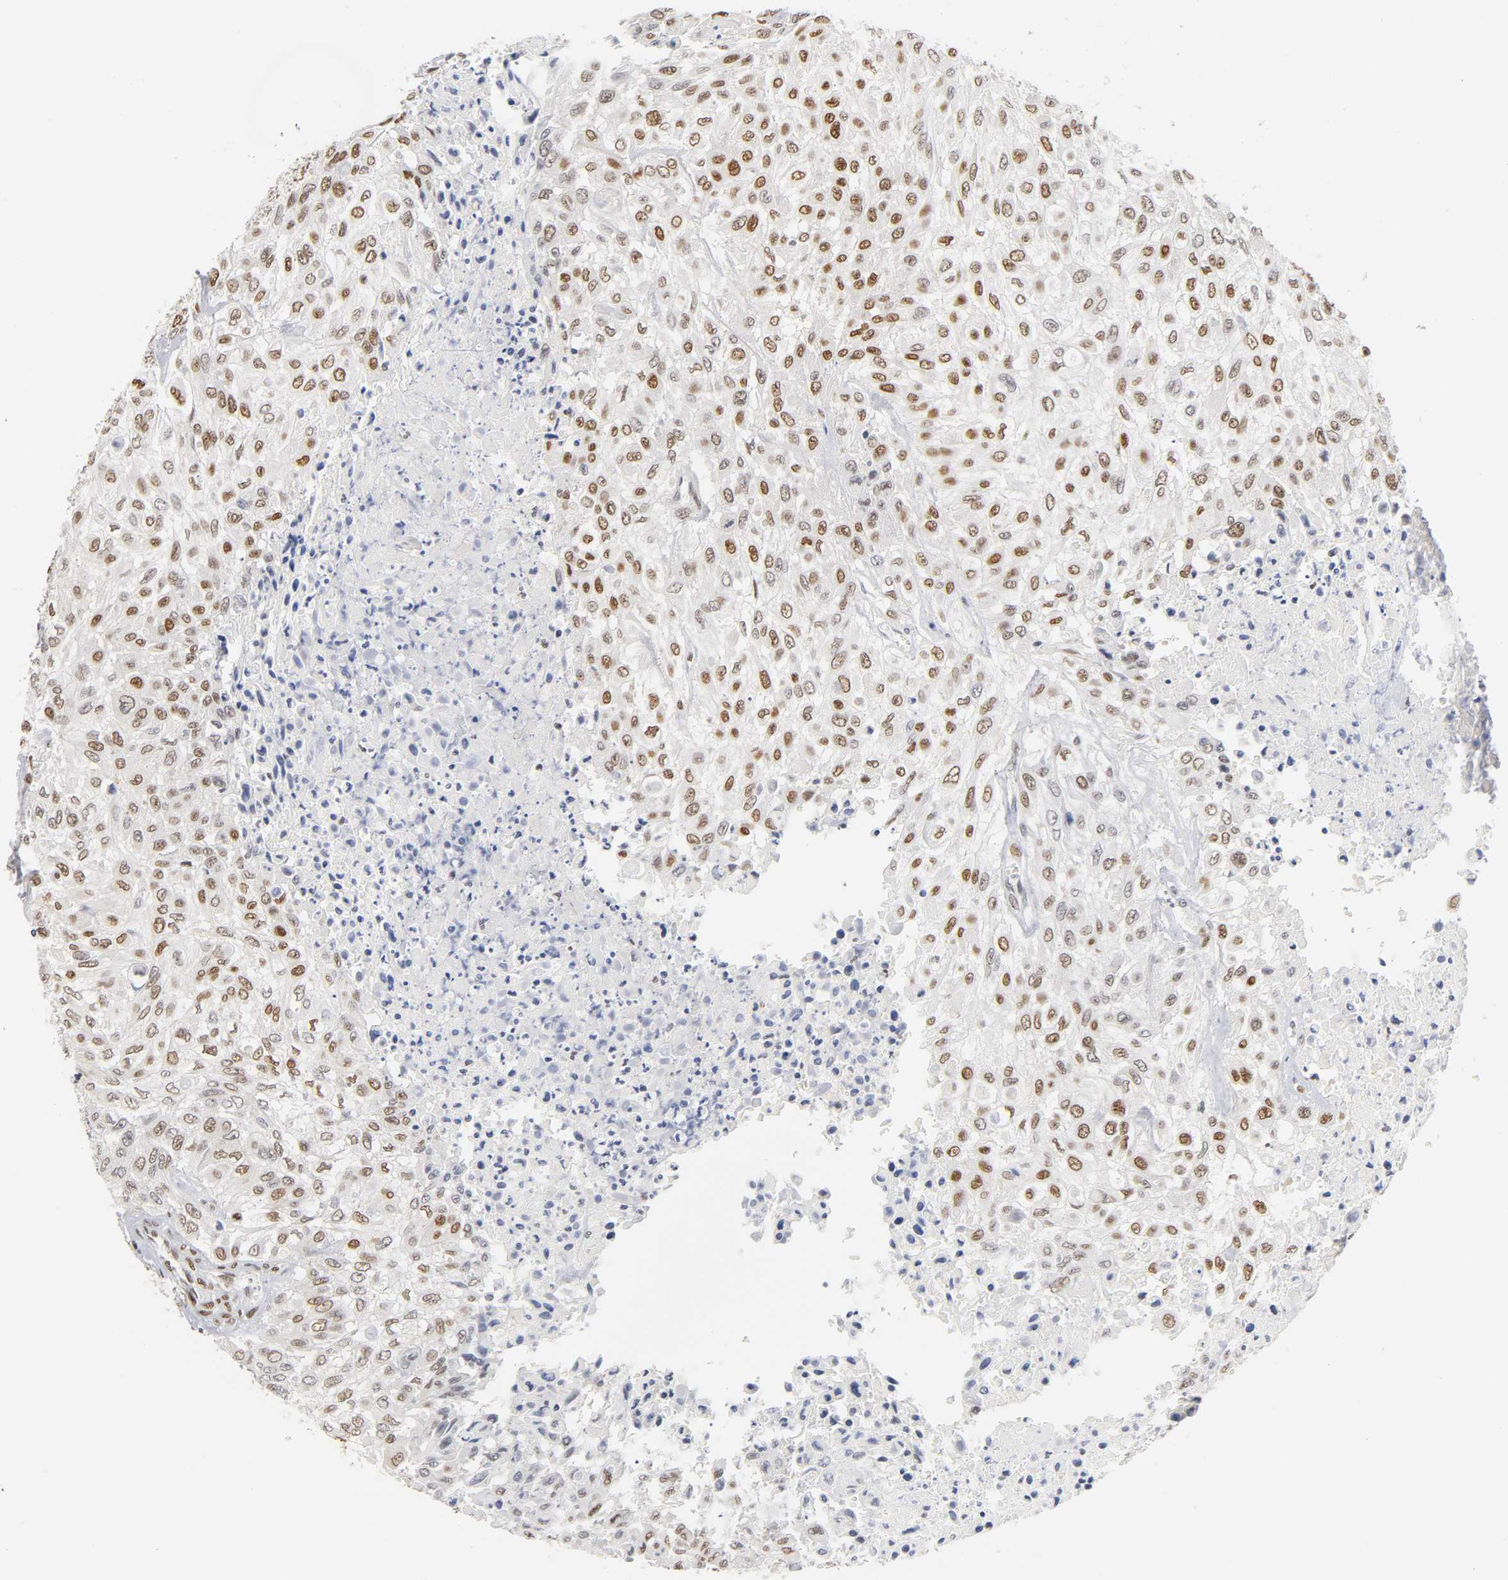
{"staining": {"intensity": "moderate", "quantity": ">75%", "location": "nuclear"}, "tissue": "urothelial cancer", "cell_type": "Tumor cells", "image_type": "cancer", "snomed": [{"axis": "morphology", "description": "Urothelial carcinoma, High grade"}, {"axis": "topography", "description": "Urinary bladder"}], "caption": "An image of urothelial carcinoma (high-grade) stained for a protein demonstrates moderate nuclear brown staining in tumor cells.", "gene": "NR3C1", "patient": {"sex": "male", "age": 57}}